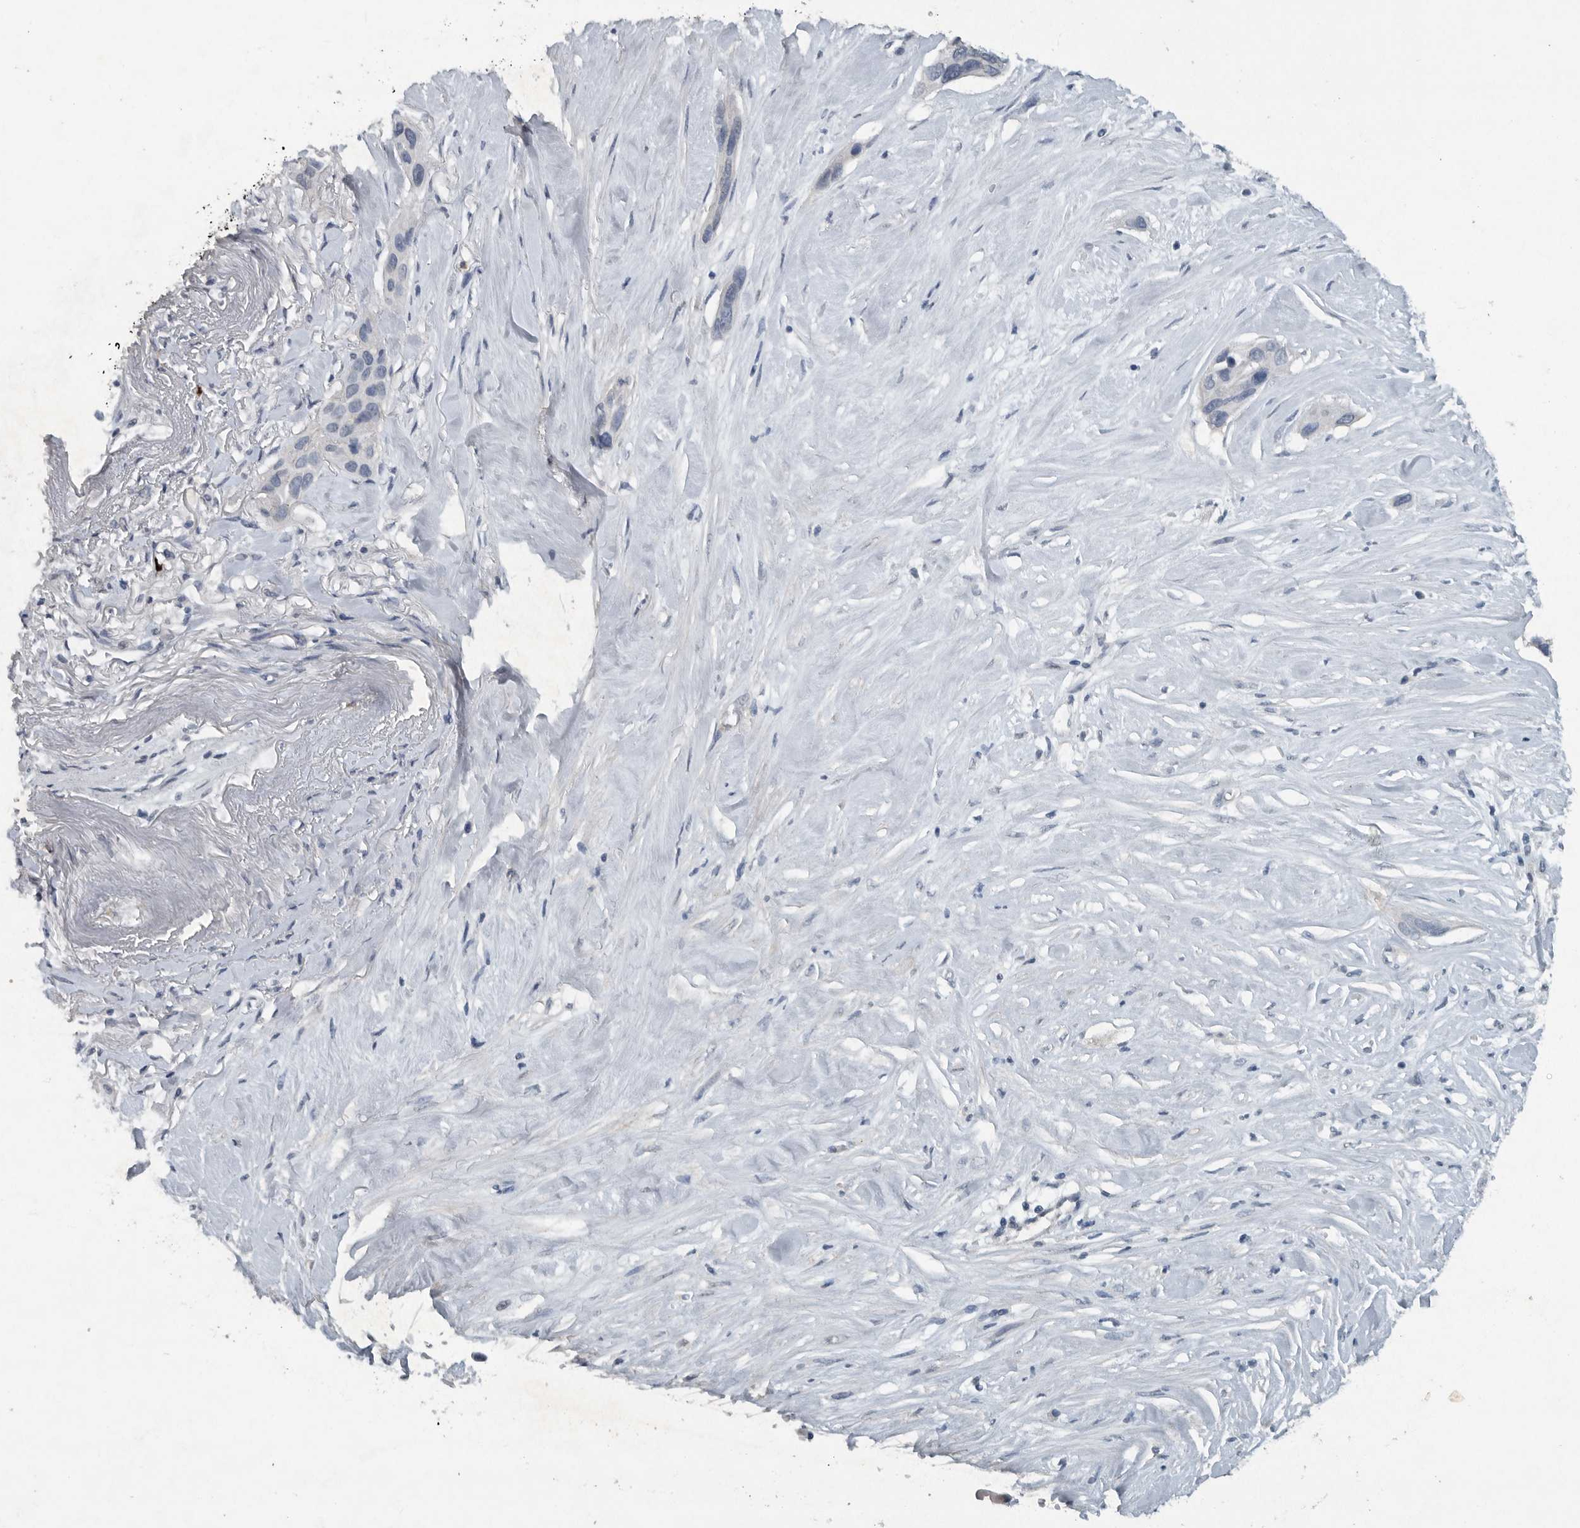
{"staining": {"intensity": "negative", "quantity": "none", "location": "none"}, "tissue": "pancreatic cancer", "cell_type": "Tumor cells", "image_type": "cancer", "snomed": [{"axis": "morphology", "description": "Adenocarcinoma, NOS"}, {"axis": "topography", "description": "Pancreas"}], "caption": "Immunohistochemistry (IHC) histopathology image of neoplastic tissue: pancreatic cancer (adenocarcinoma) stained with DAB demonstrates no significant protein expression in tumor cells.", "gene": "IL20", "patient": {"sex": "female", "age": 60}}